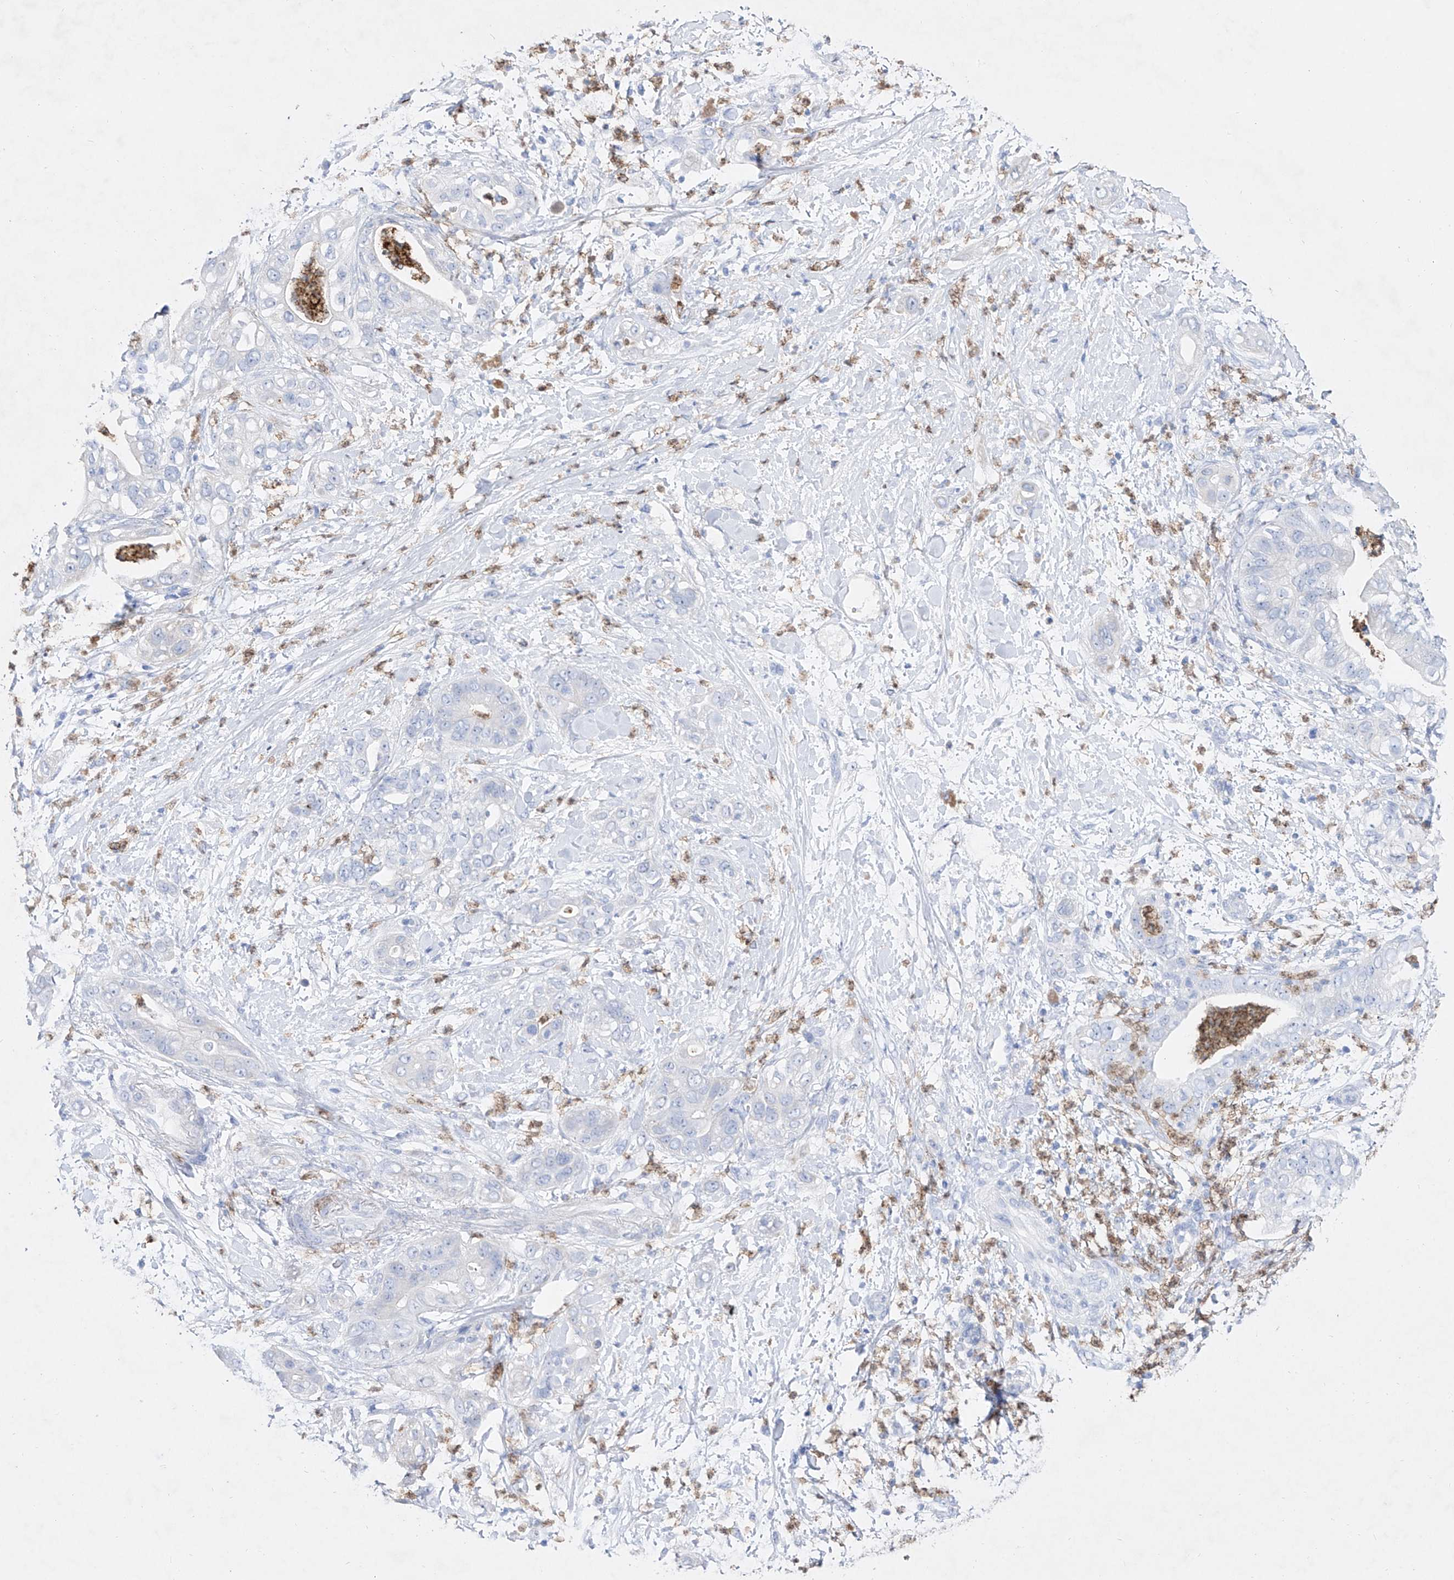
{"staining": {"intensity": "negative", "quantity": "none", "location": "none"}, "tissue": "pancreatic cancer", "cell_type": "Tumor cells", "image_type": "cancer", "snomed": [{"axis": "morphology", "description": "Adenocarcinoma, NOS"}, {"axis": "topography", "description": "Pancreas"}], "caption": "IHC image of neoplastic tissue: human adenocarcinoma (pancreatic) stained with DAB (3,3'-diaminobenzidine) demonstrates no significant protein expression in tumor cells.", "gene": "TM7SF2", "patient": {"sex": "female", "age": 78}}